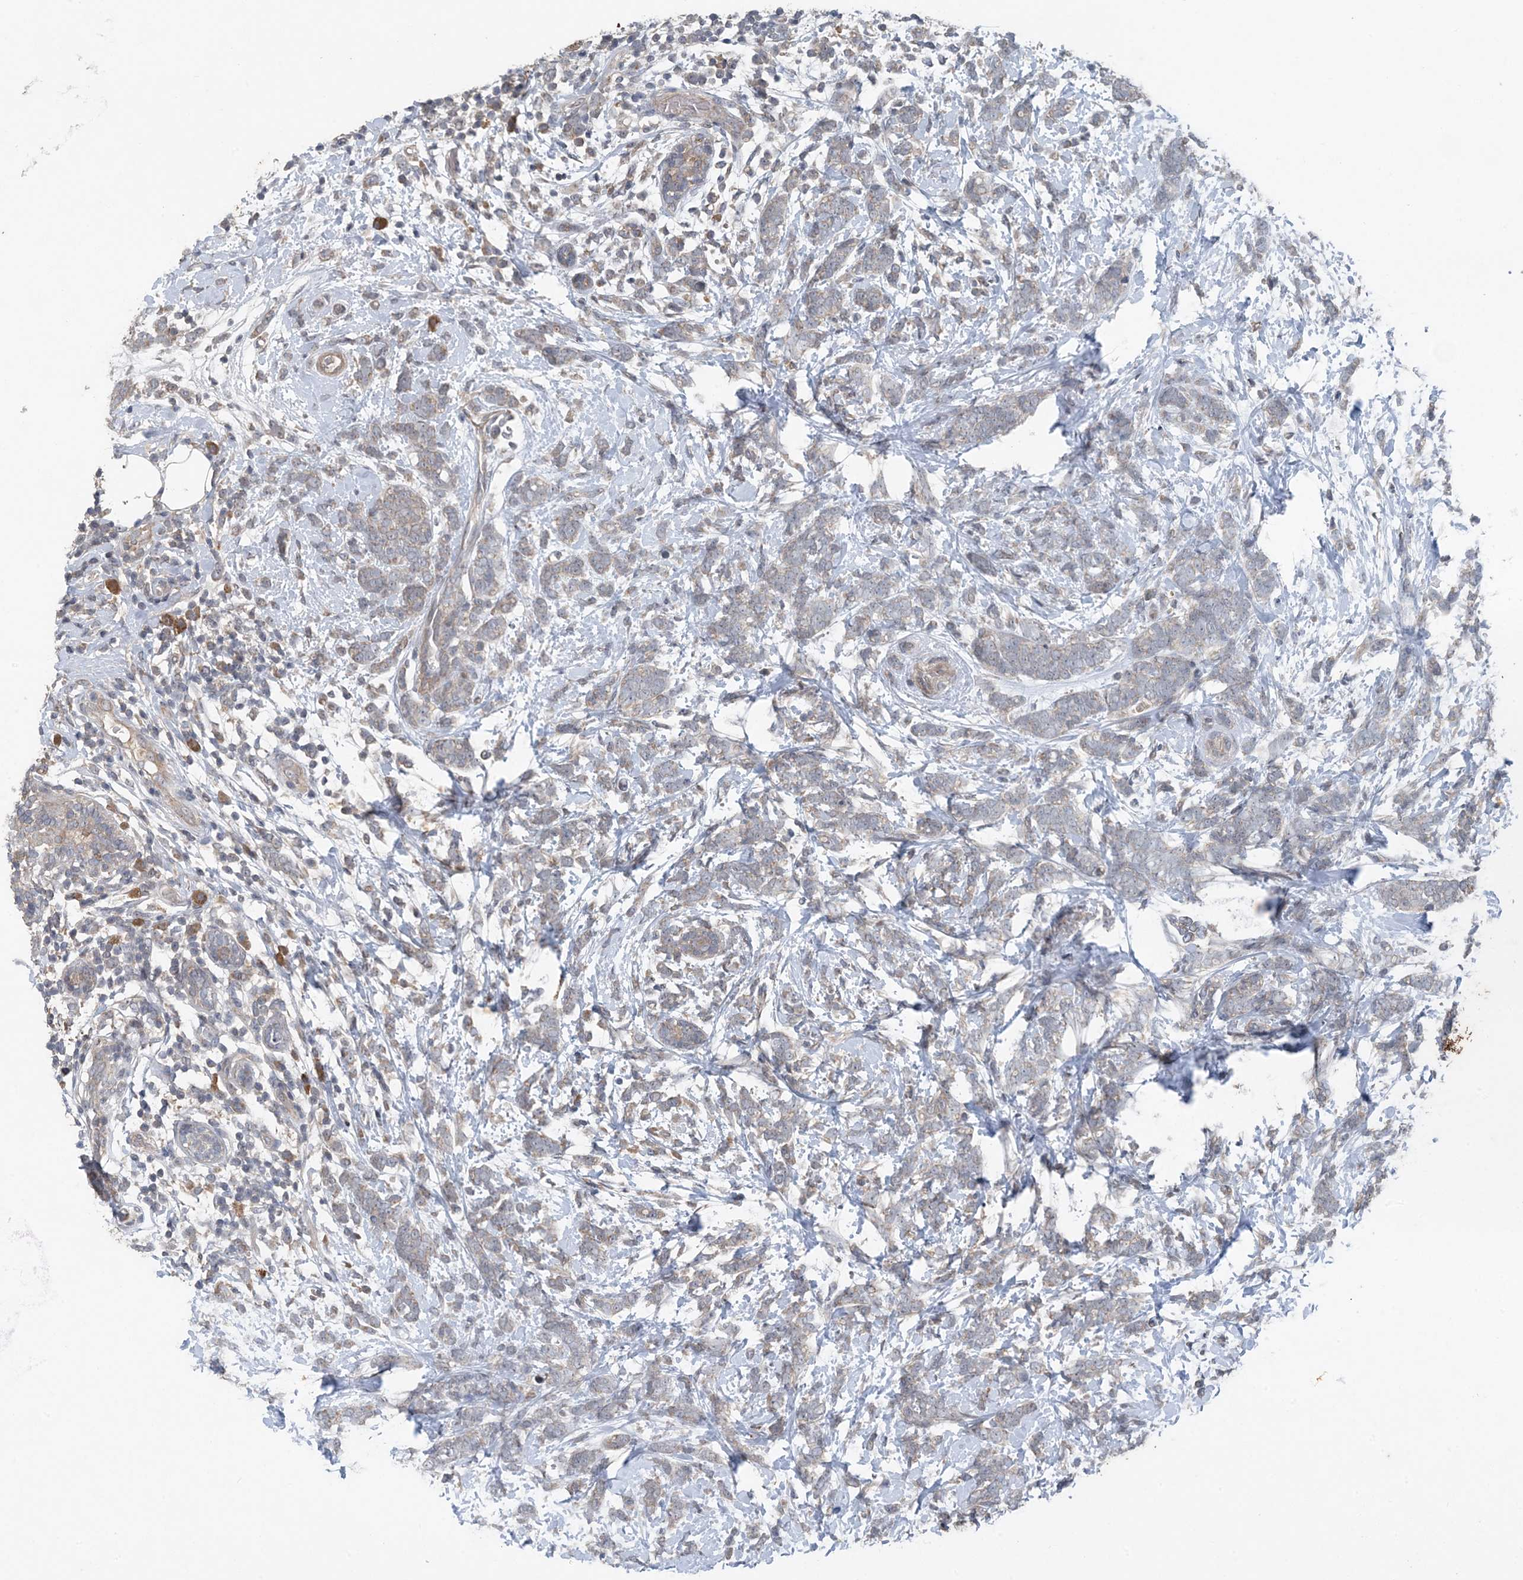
{"staining": {"intensity": "negative", "quantity": "none", "location": "none"}, "tissue": "breast cancer", "cell_type": "Tumor cells", "image_type": "cancer", "snomed": [{"axis": "morphology", "description": "Lobular carcinoma"}, {"axis": "topography", "description": "Breast"}], "caption": "Immunohistochemical staining of human breast cancer exhibits no significant staining in tumor cells.", "gene": "MYO9B", "patient": {"sex": "female", "age": 58}}